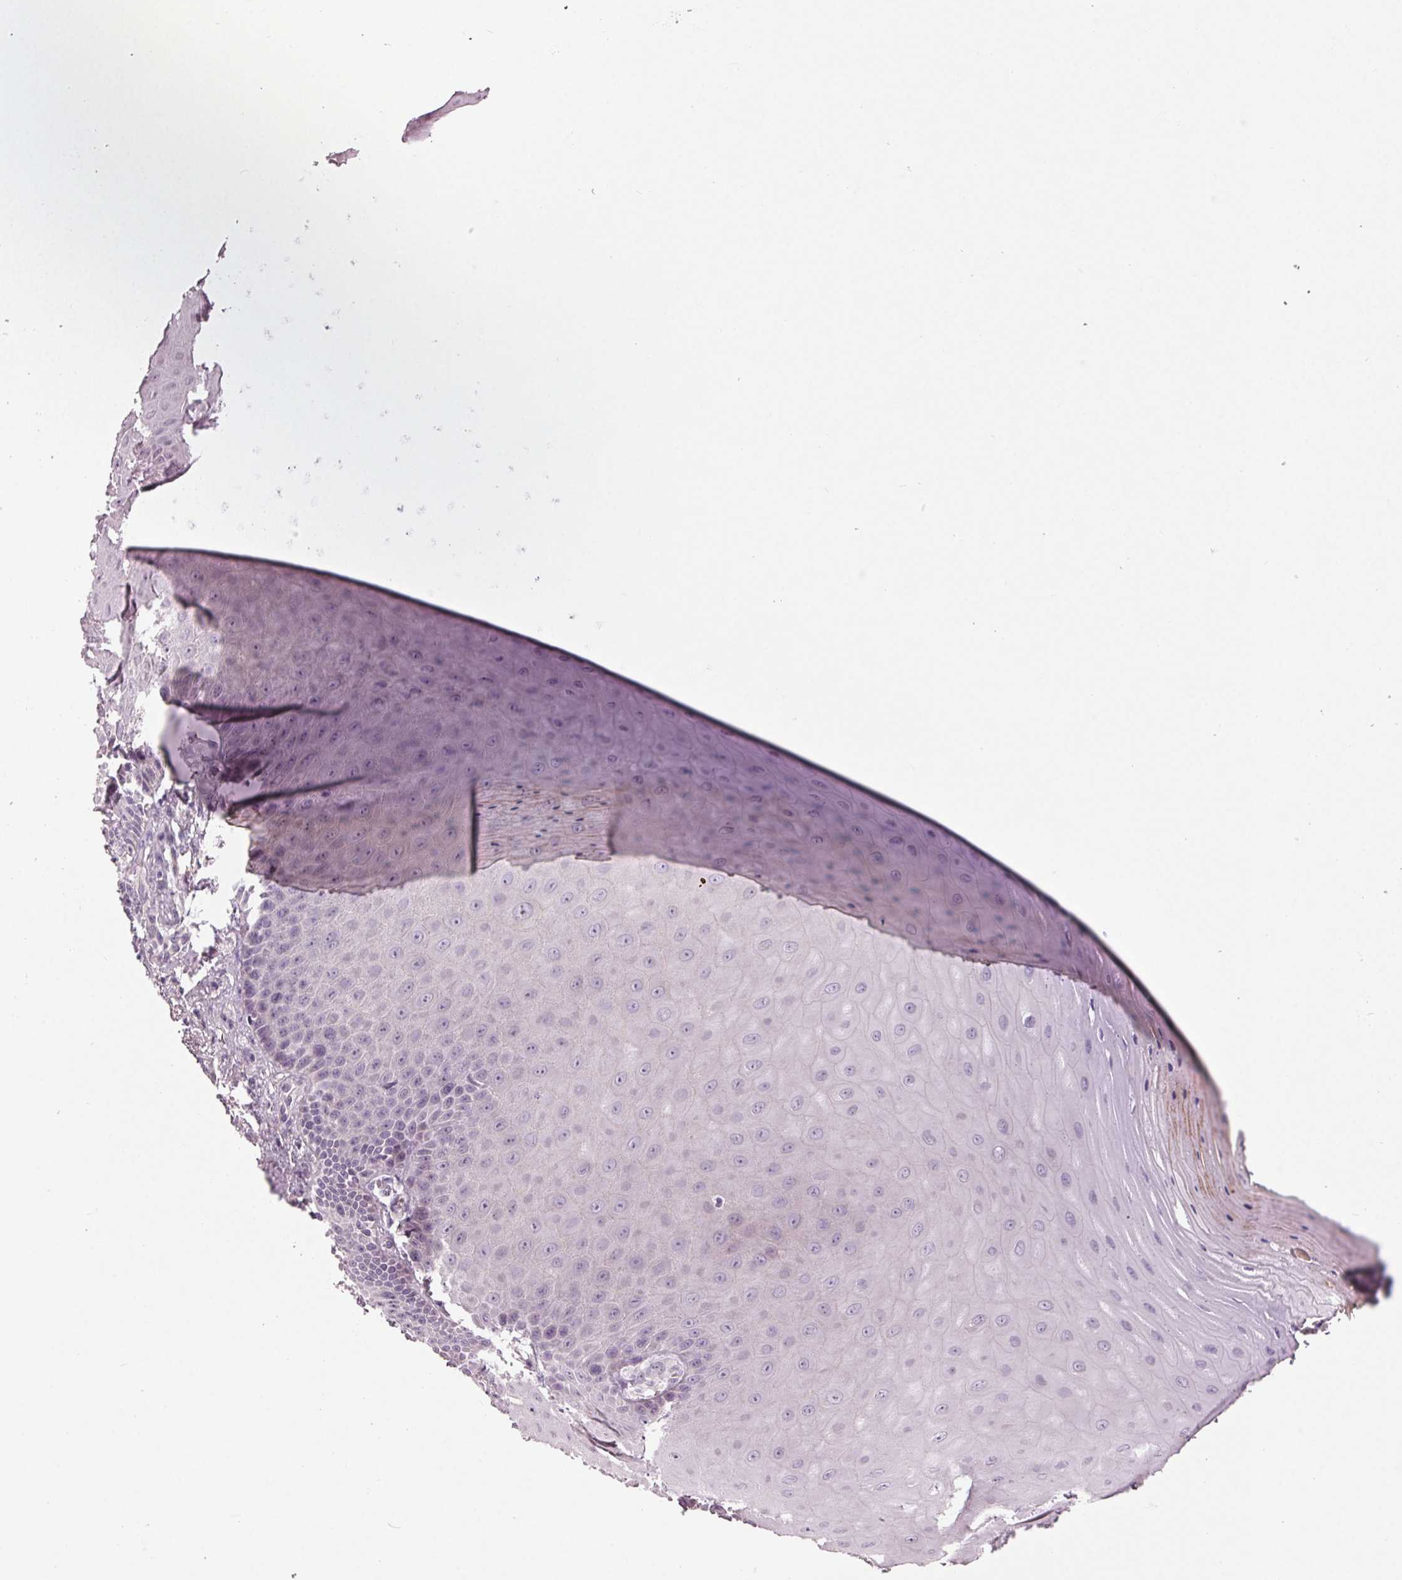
{"staining": {"intensity": "negative", "quantity": "none", "location": "none"}, "tissue": "vagina", "cell_type": "Squamous epithelial cells", "image_type": "normal", "snomed": [{"axis": "morphology", "description": "Normal tissue, NOS"}, {"axis": "topography", "description": "Vagina"}], "caption": "High magnification brightfield microscopy of unremarkable vagina stained with DAB (brown) and counterstained with hematoxylin (blue): squamous epithelial cells show no significant staining. (Stains: DAB (3,3'-diaminobenzidine) immunohistochemistry (IHC) with hematoxylin counter stain, Microscopy: brightfield microscopy at high magnification).", "gene": "ZNF605", "patient": {"sex": "female", "age": 83}}